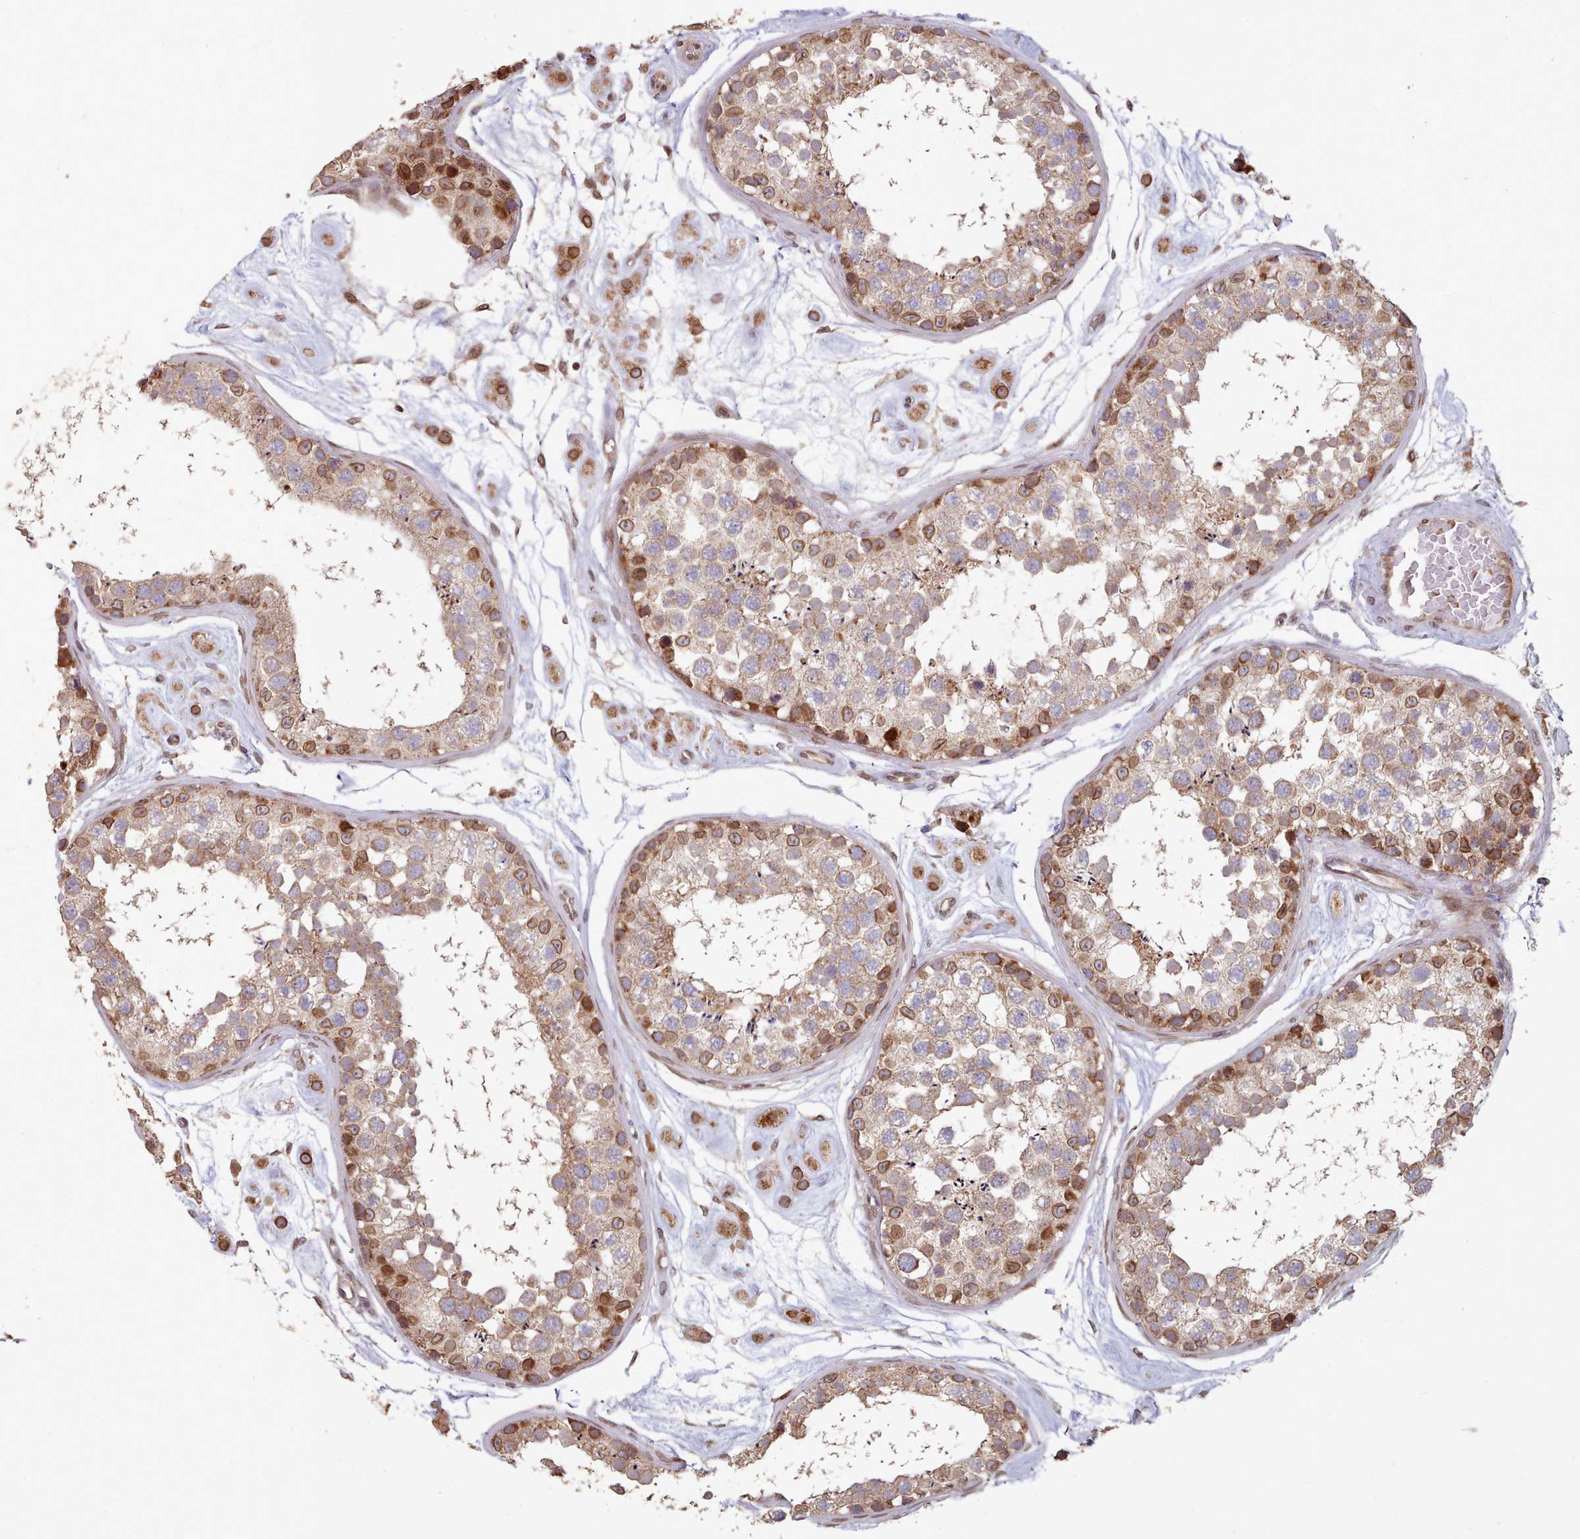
{"staining": {"intensity": "moderate", "quantity": ">75%", "location": "cytoplasmic/membranous,nuclear"}, "tissue": "testis", "cell_type": "Cells in seminiferous ducts", "image_type": "normal", "snomed": [{"axis": "morphology", "description": "Normal tissue, NOS"}, {"axis": "topography", "description": "Testis"}], "caption": "Protein expression analysis of benign testis demonstrates moderate cytoplasmic/membranous,nuclear staining in about >75% of cells in seminiferous ducts.", "gene": "TOR1AIP1", "patient": {"sex": "male", "age": 25}}